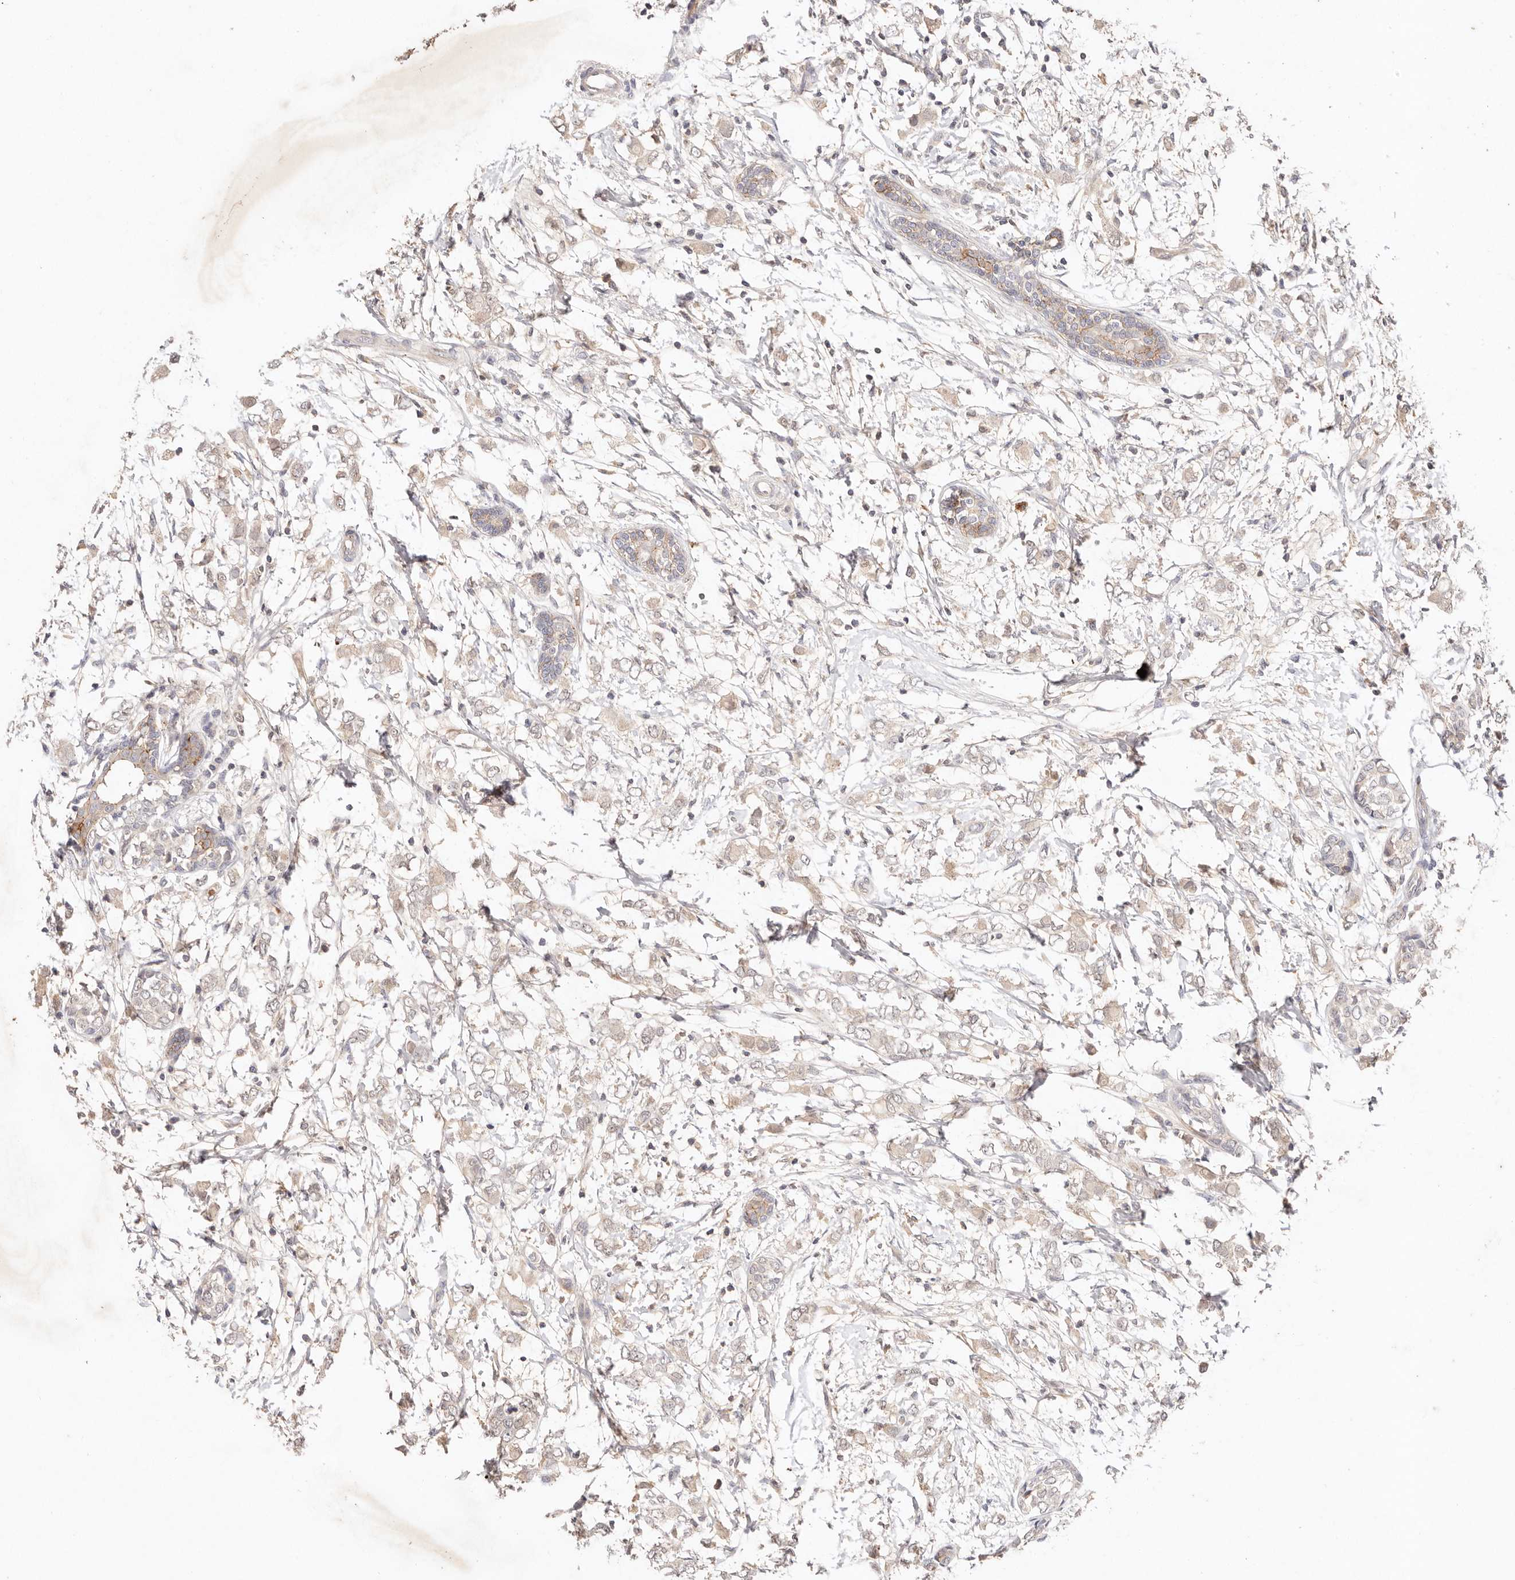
{"staining": {"intensity": "weak", "quantity": "25%-75%", "location": "cytoplasmic/membranous"}, "tissue": "breast cancer", "cell_type": "Tumor cells", "image_type": "cancer", "snomed": [{"axis": "morphology", "description": "Normal tissue, NOS"}, {"axis": "morphology", "description": "Lobular carcinoma"}, {"axis": "topography", "description": "Breast"}], "caption": "Immunohistochemistry (DAB (3,3'-diaminobenzidine)) staining of human breast cancer displays weak cytoplasmic/membranous protein expression in approximately 25%-75% of tumor cells.", "gene": "CXADR", "patient": {"sex": "female", "age": 47}}